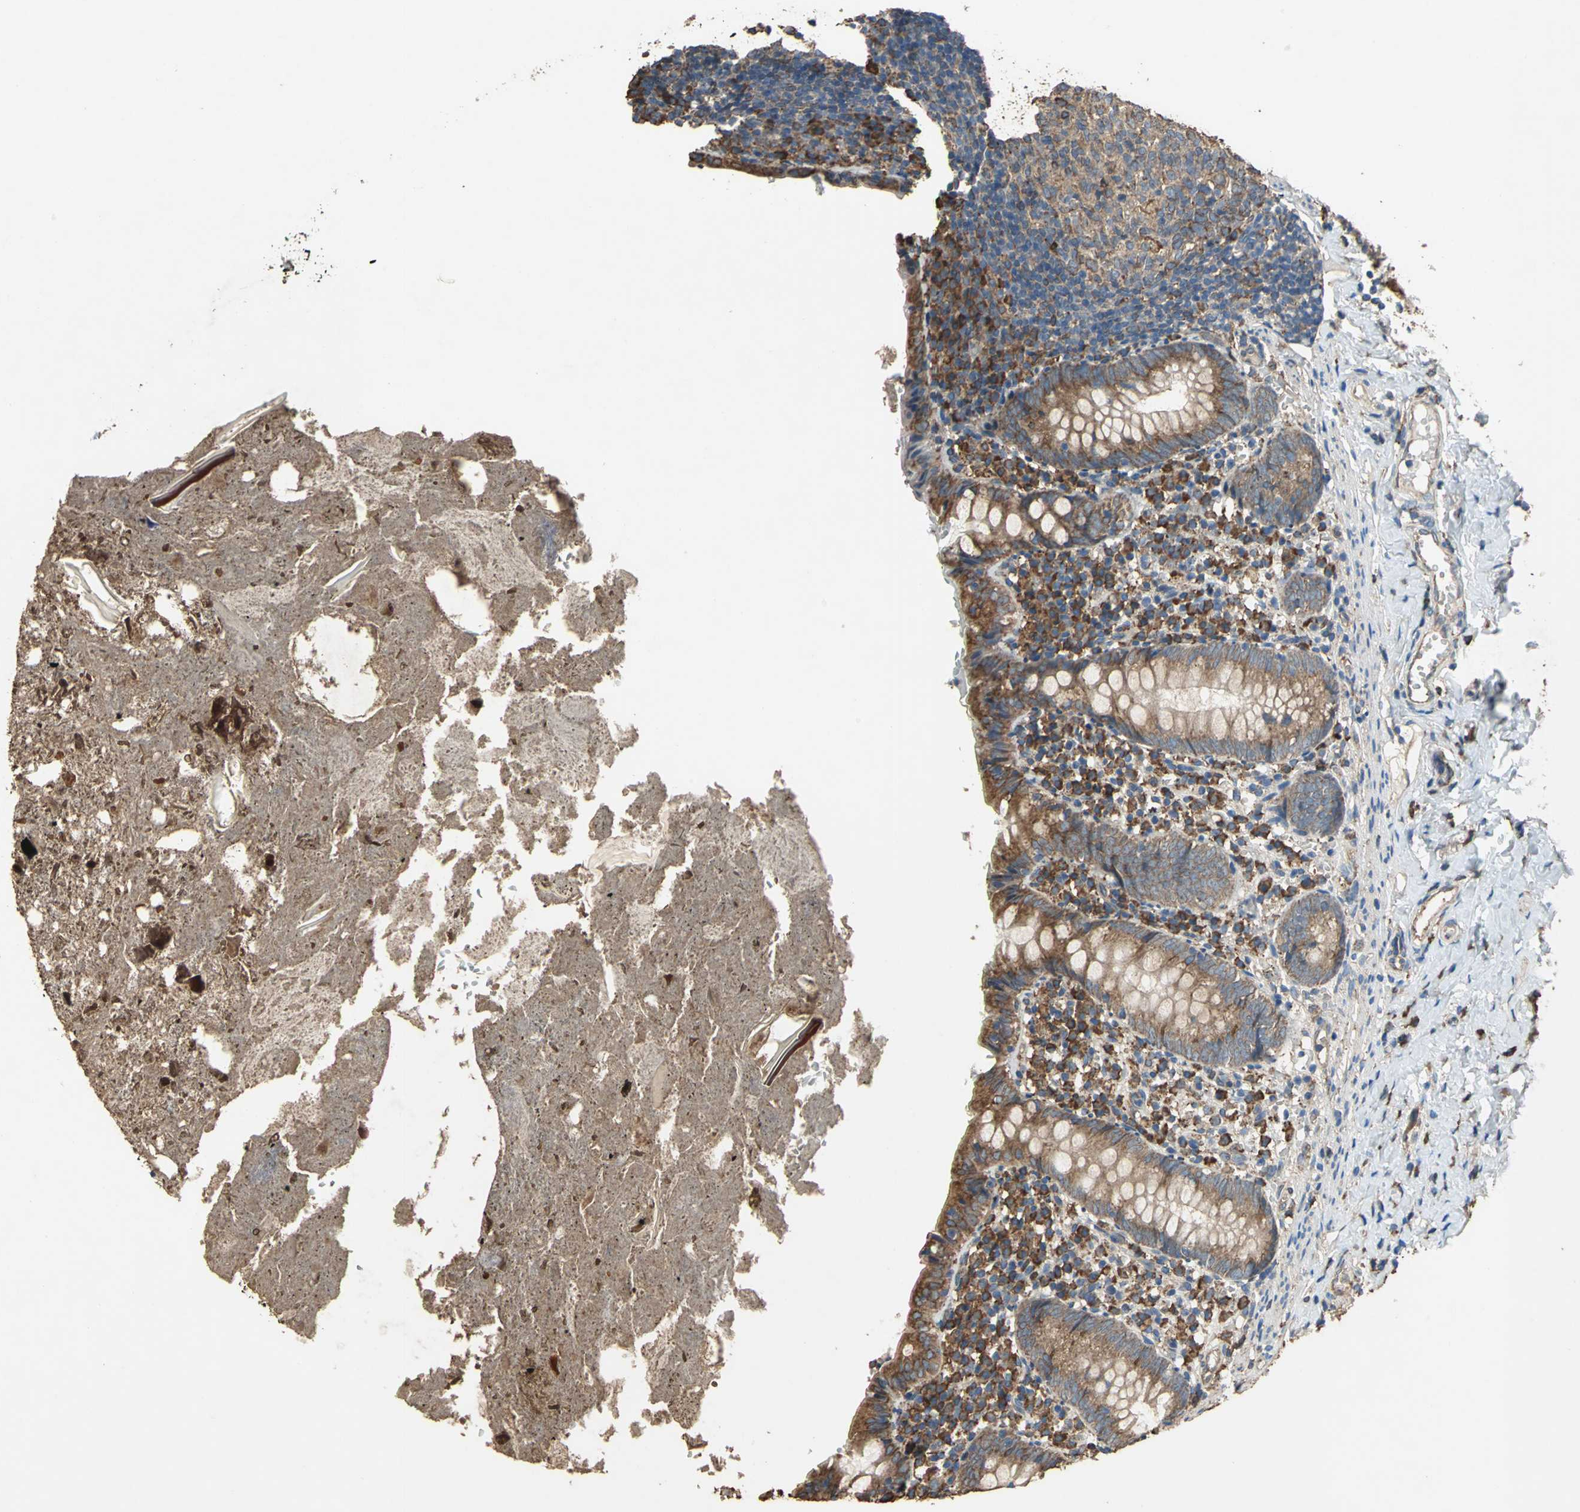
{"staining": {"intensity": "strong", "quantity": ">75%", "location": "cytoplasmic/membranous"}, "tissue": "appendix", "cell_type": "Glandular cells", "image_type": "normal", "snomed": [{"axis": "morphology", "description": "Normal tissue, NOS"}, {"axis": "topography", "description": "Appendix"}], "caption": "IHC photomicrograph of unremarkable appendix: human appendix stained using immunohistochemistry shows high levels of strong protein expression localized specifically in the cytoplasmic/membranous of glandular cells, appearing as a cytoplasmic/membranous brown color.", "gene": "GPANK1", "patient": {"sex": "female", "age": 10}}